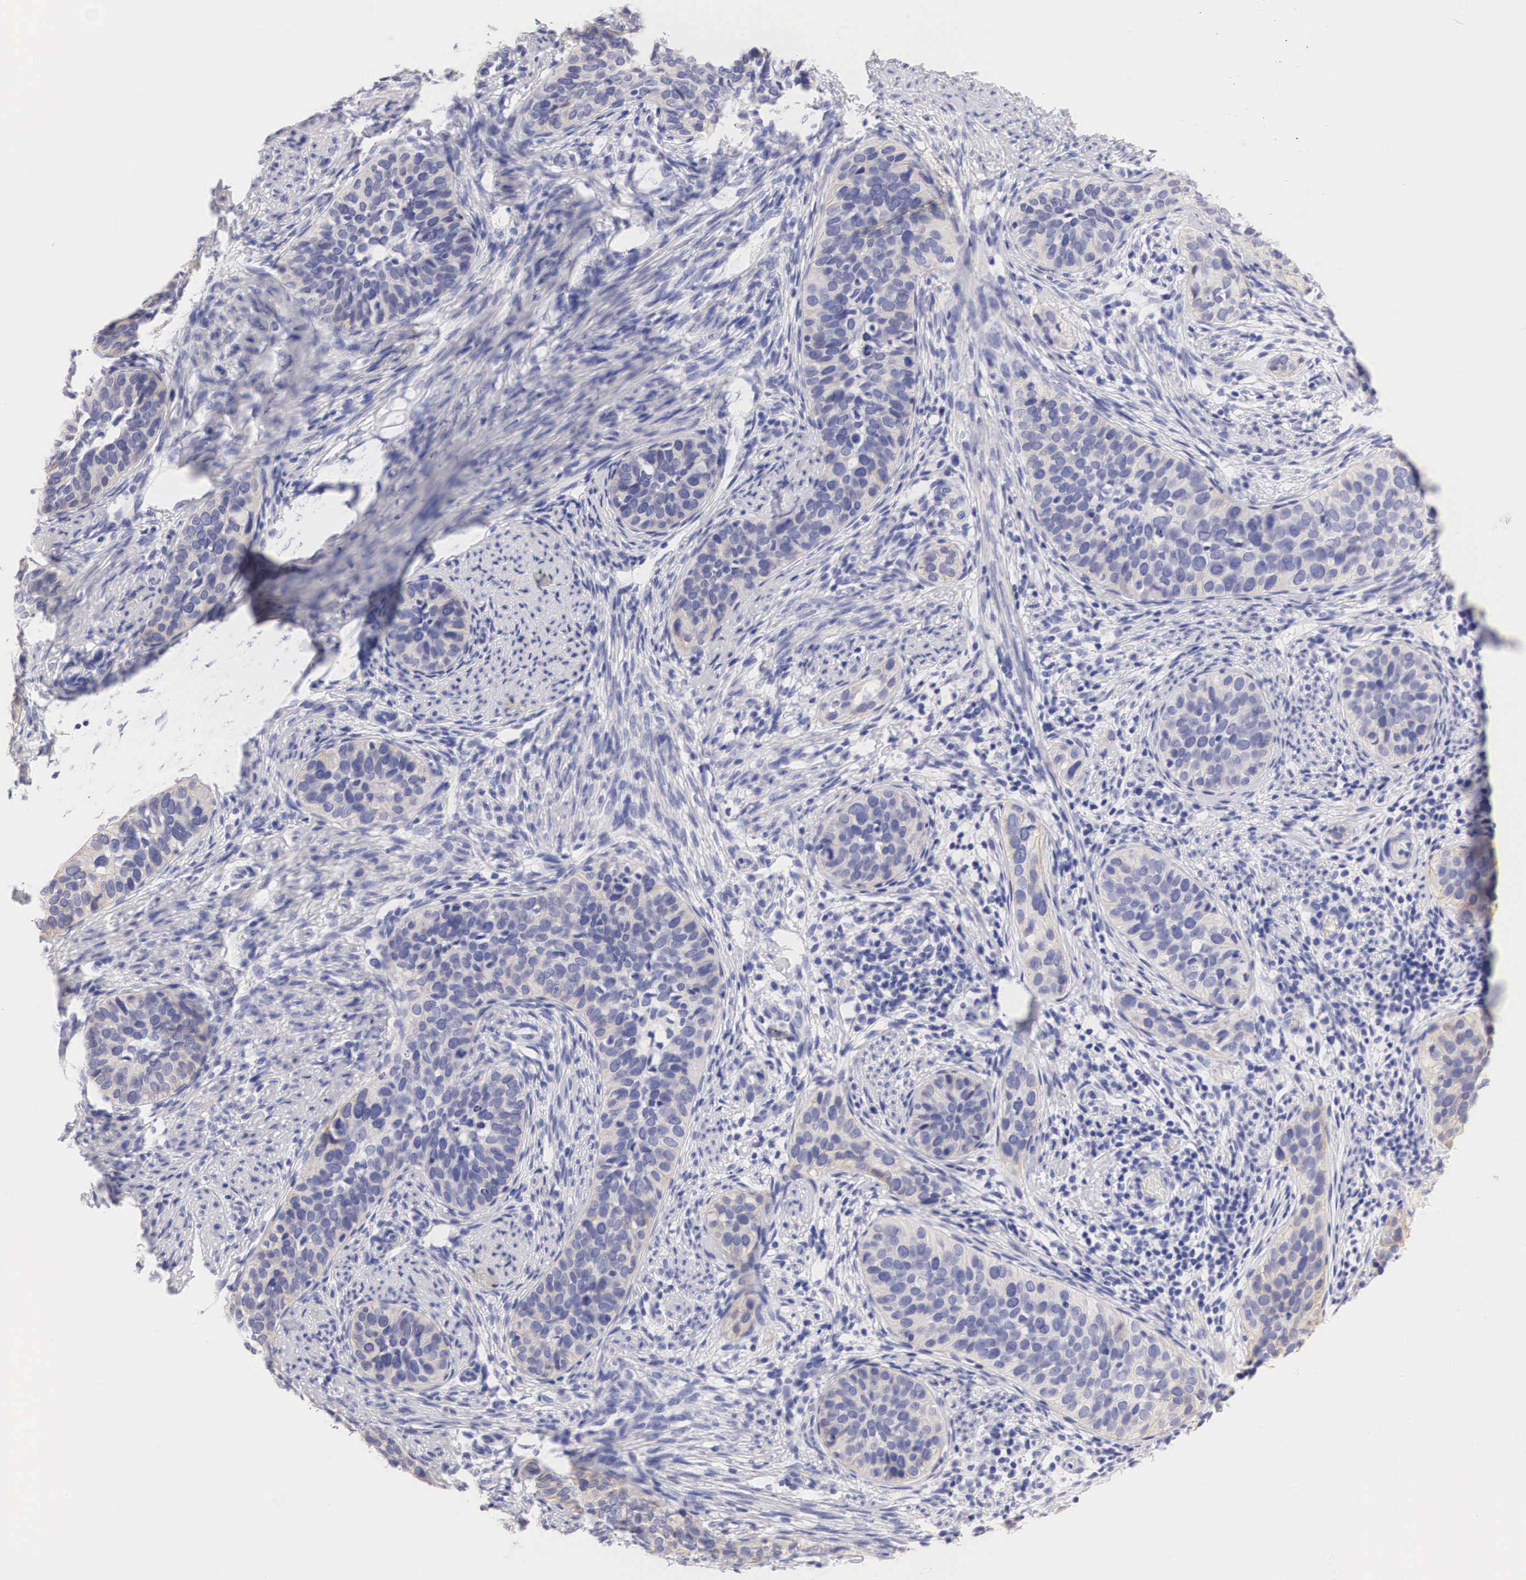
{"staining": {"intensity": "weak", "quantity": ">75%", "location": "cytoplasmic/membranous"}, "tissue": "cervical cancer", "cell_type": "Tumor cells", "image_type": "cancer", "snomed": [{"axis": "morphology", "description": "Squamous cell carcinoma, NOS"}, {"axis": "topography", "description": "Cervix"}], "caption": "This is a photomicrograph of immunohistochemistry (IHC) staining of cervical squamous cell carcinoma, which shows weak staining in the cytoplasmic/membranous of tumor cells.", "gene": "ERBB2", "patient": {"sex": "female", "age": 31}}